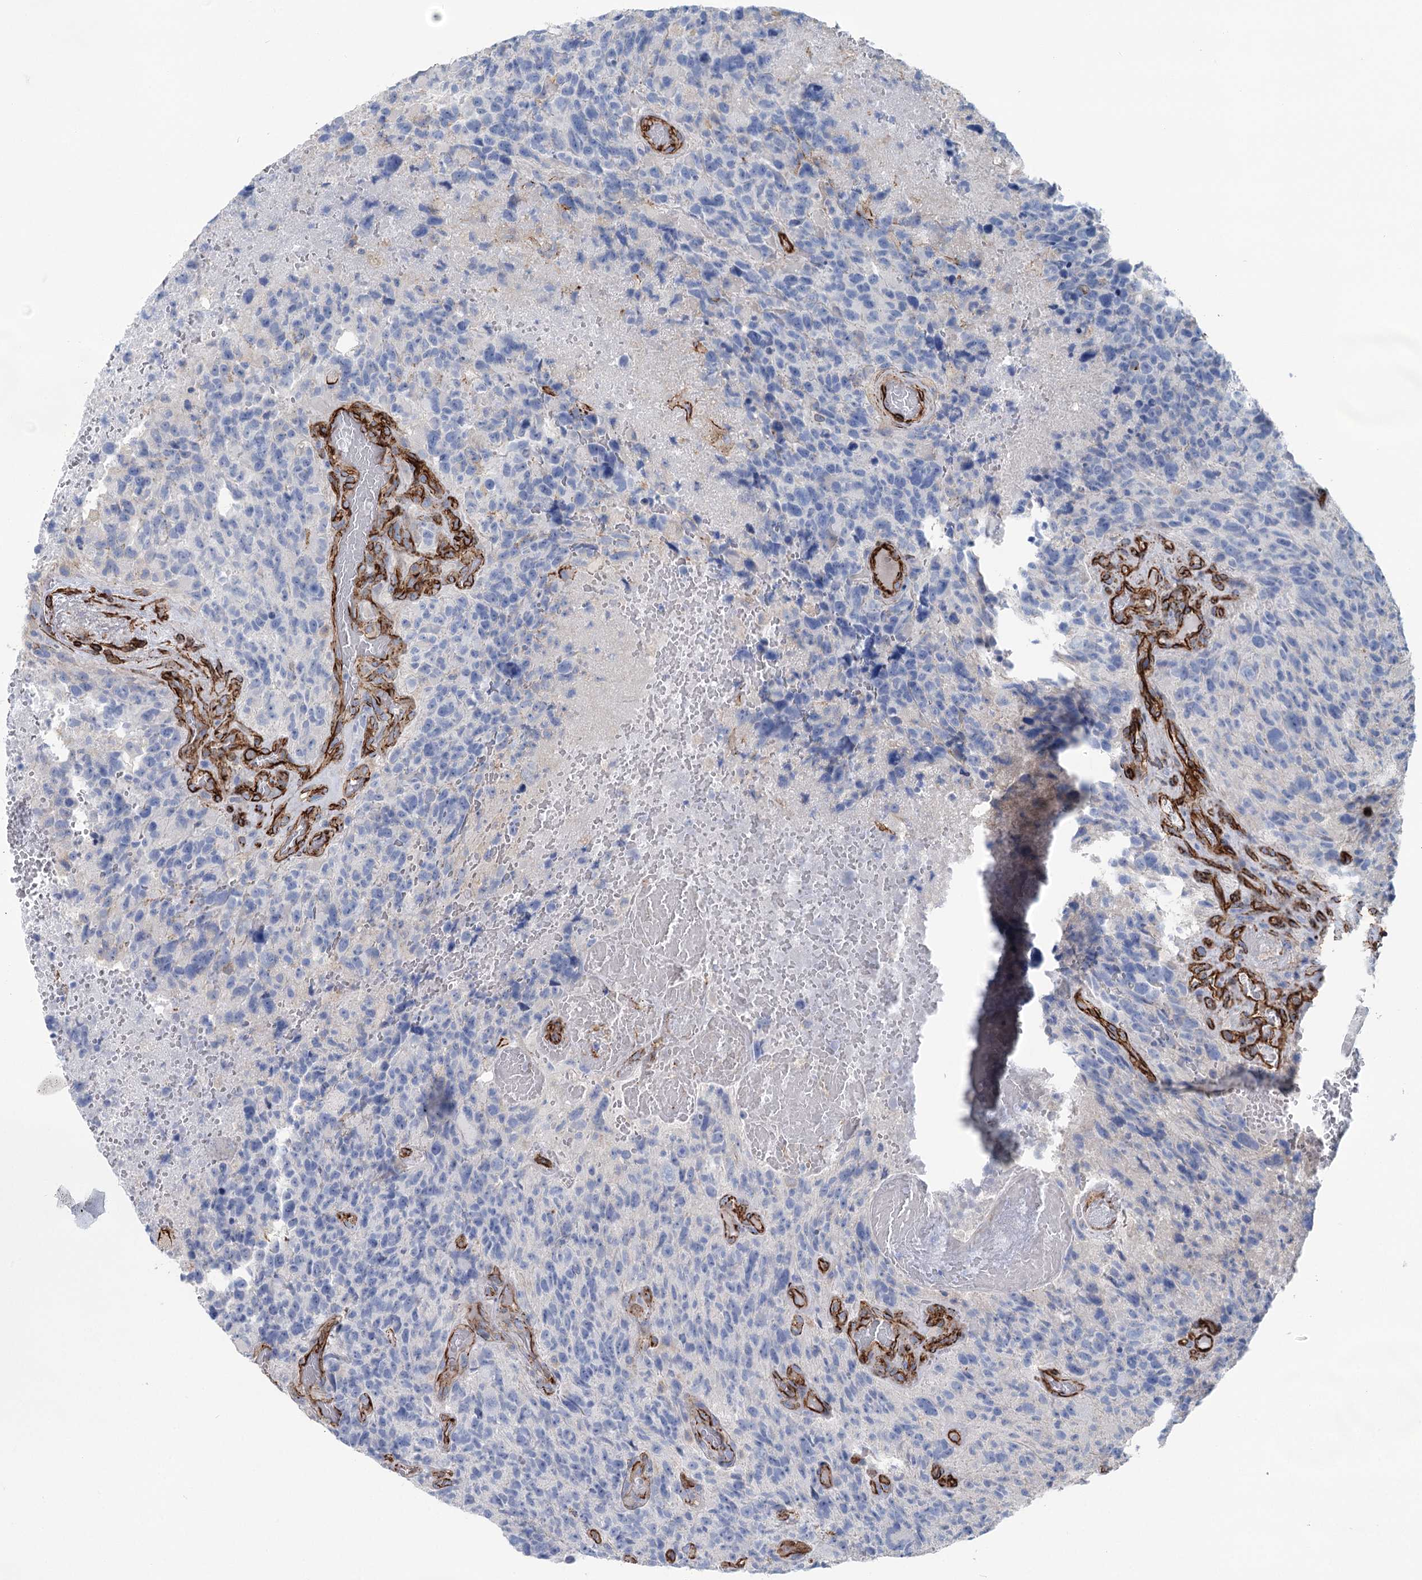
{"staining": {"intensity": "negative", "quantity": "none", "location": "none"}, "tissue": "glioma", "cell_type": "Tumor cells", "image_type": "cancer", "snomed": [{"axis": "morphology", "description": "Glioma, malignant, High grade"}, {"axis": "topography", "description": "Brain"}], "caption": "This histopathology image is of glioma stained with immunohistochemistry to label a protein in brown with the nuclei are counter-stained blue. There is no staining in tumor cells. The staining was performed using DAB to visualize the protein expression in brown, while the nuclei were stained in blue with hematoxylin (Magnification: 20x).", "gene": "IQSEC1", "patient": {"sex": "male", "age": 69}}